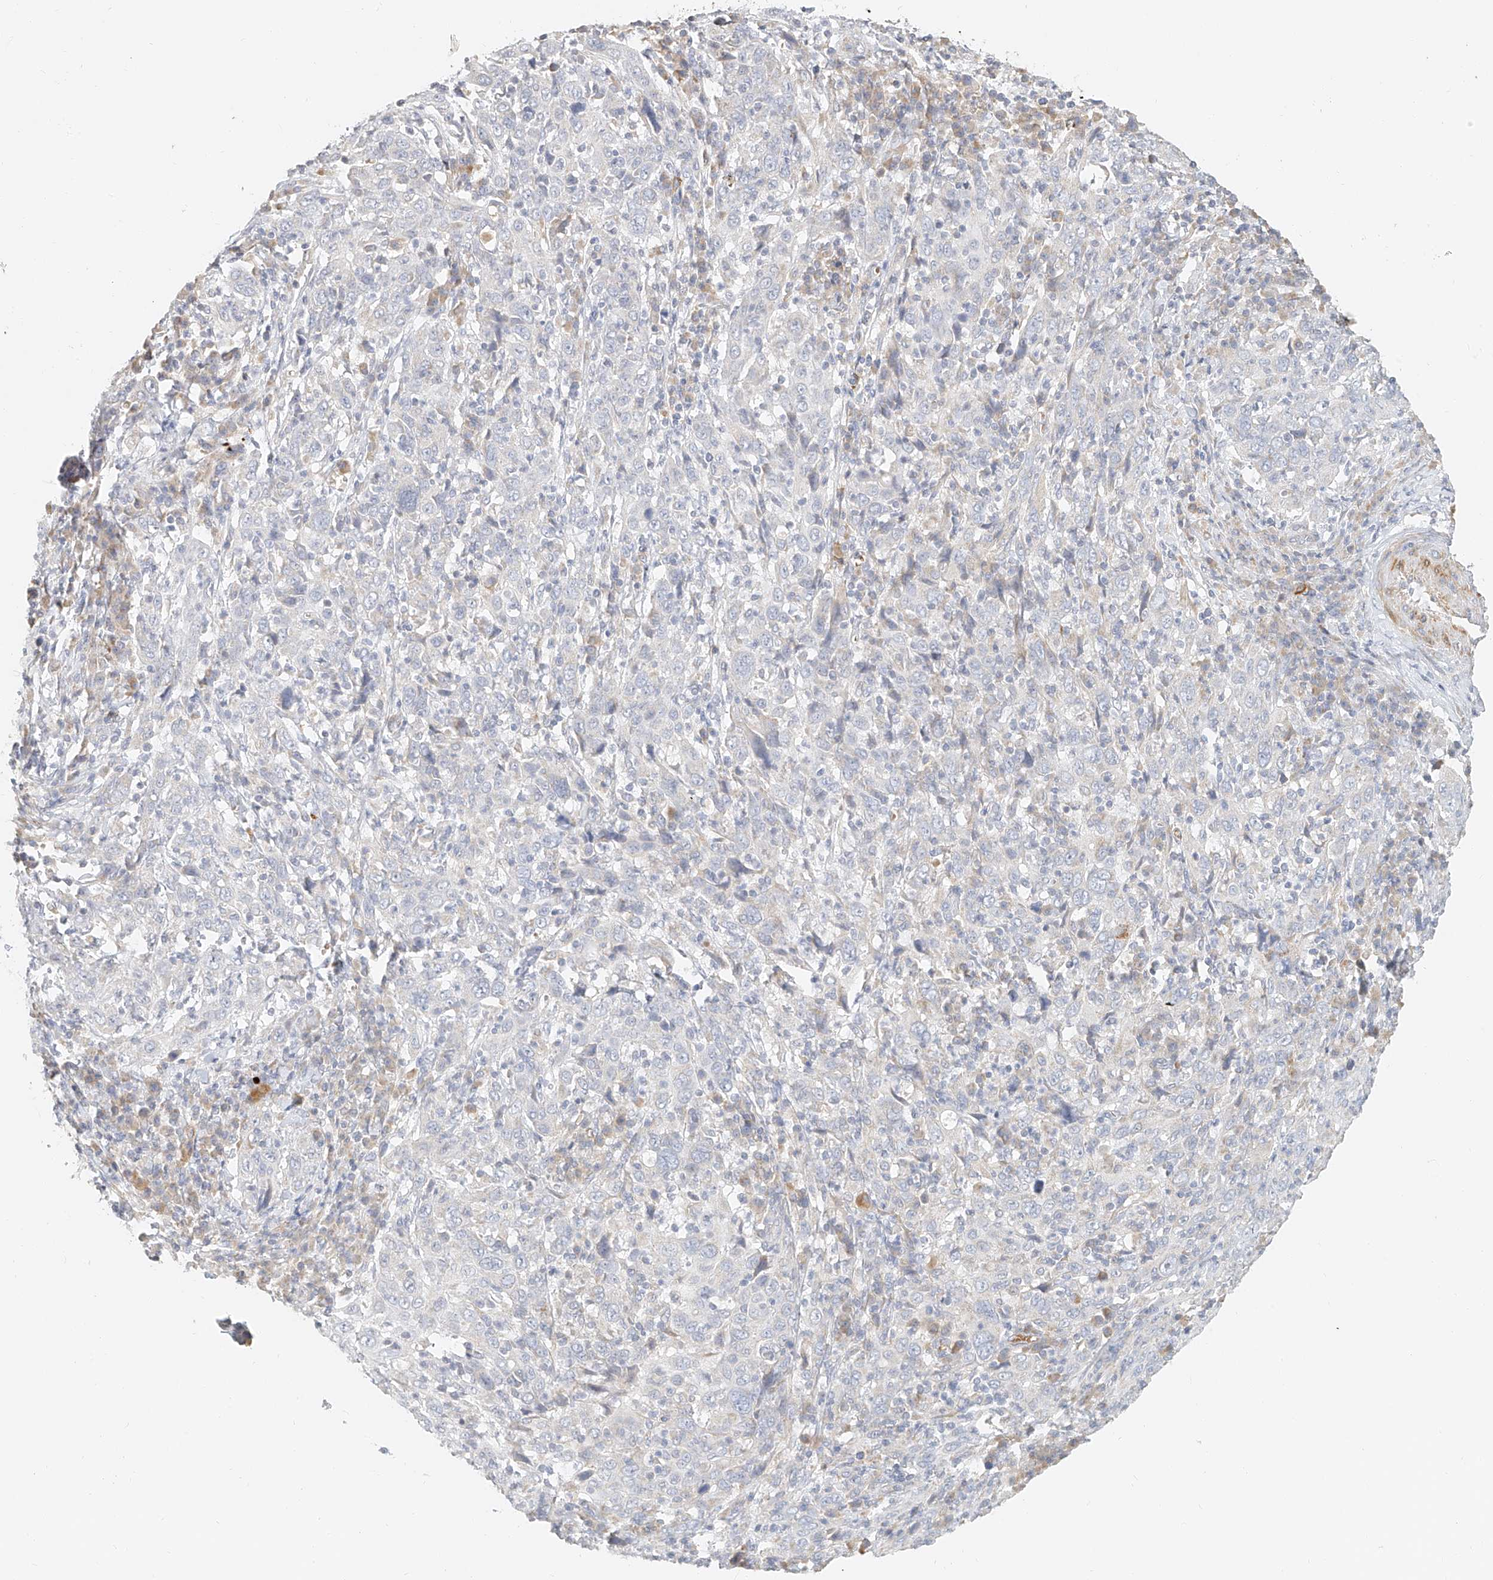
{"staining": {"intensity": "negative", "quantity": "none", "location": "none"}, "tissue": "cervical cancer", "cell_type": "Tumor cells", "image_type": "cancer", "snomed": [{"axis": "morphology", "description": "Squamous cell carcinoma, NOS"}, {"axis": "topography", "description": "Cervix"}], "caption": "The image shows no significant staining in tumor cells of cervical cancer (squamous cell carcinoma).", "gene": "CXorf58", "patient": {"sex": "female", "age": 46}}